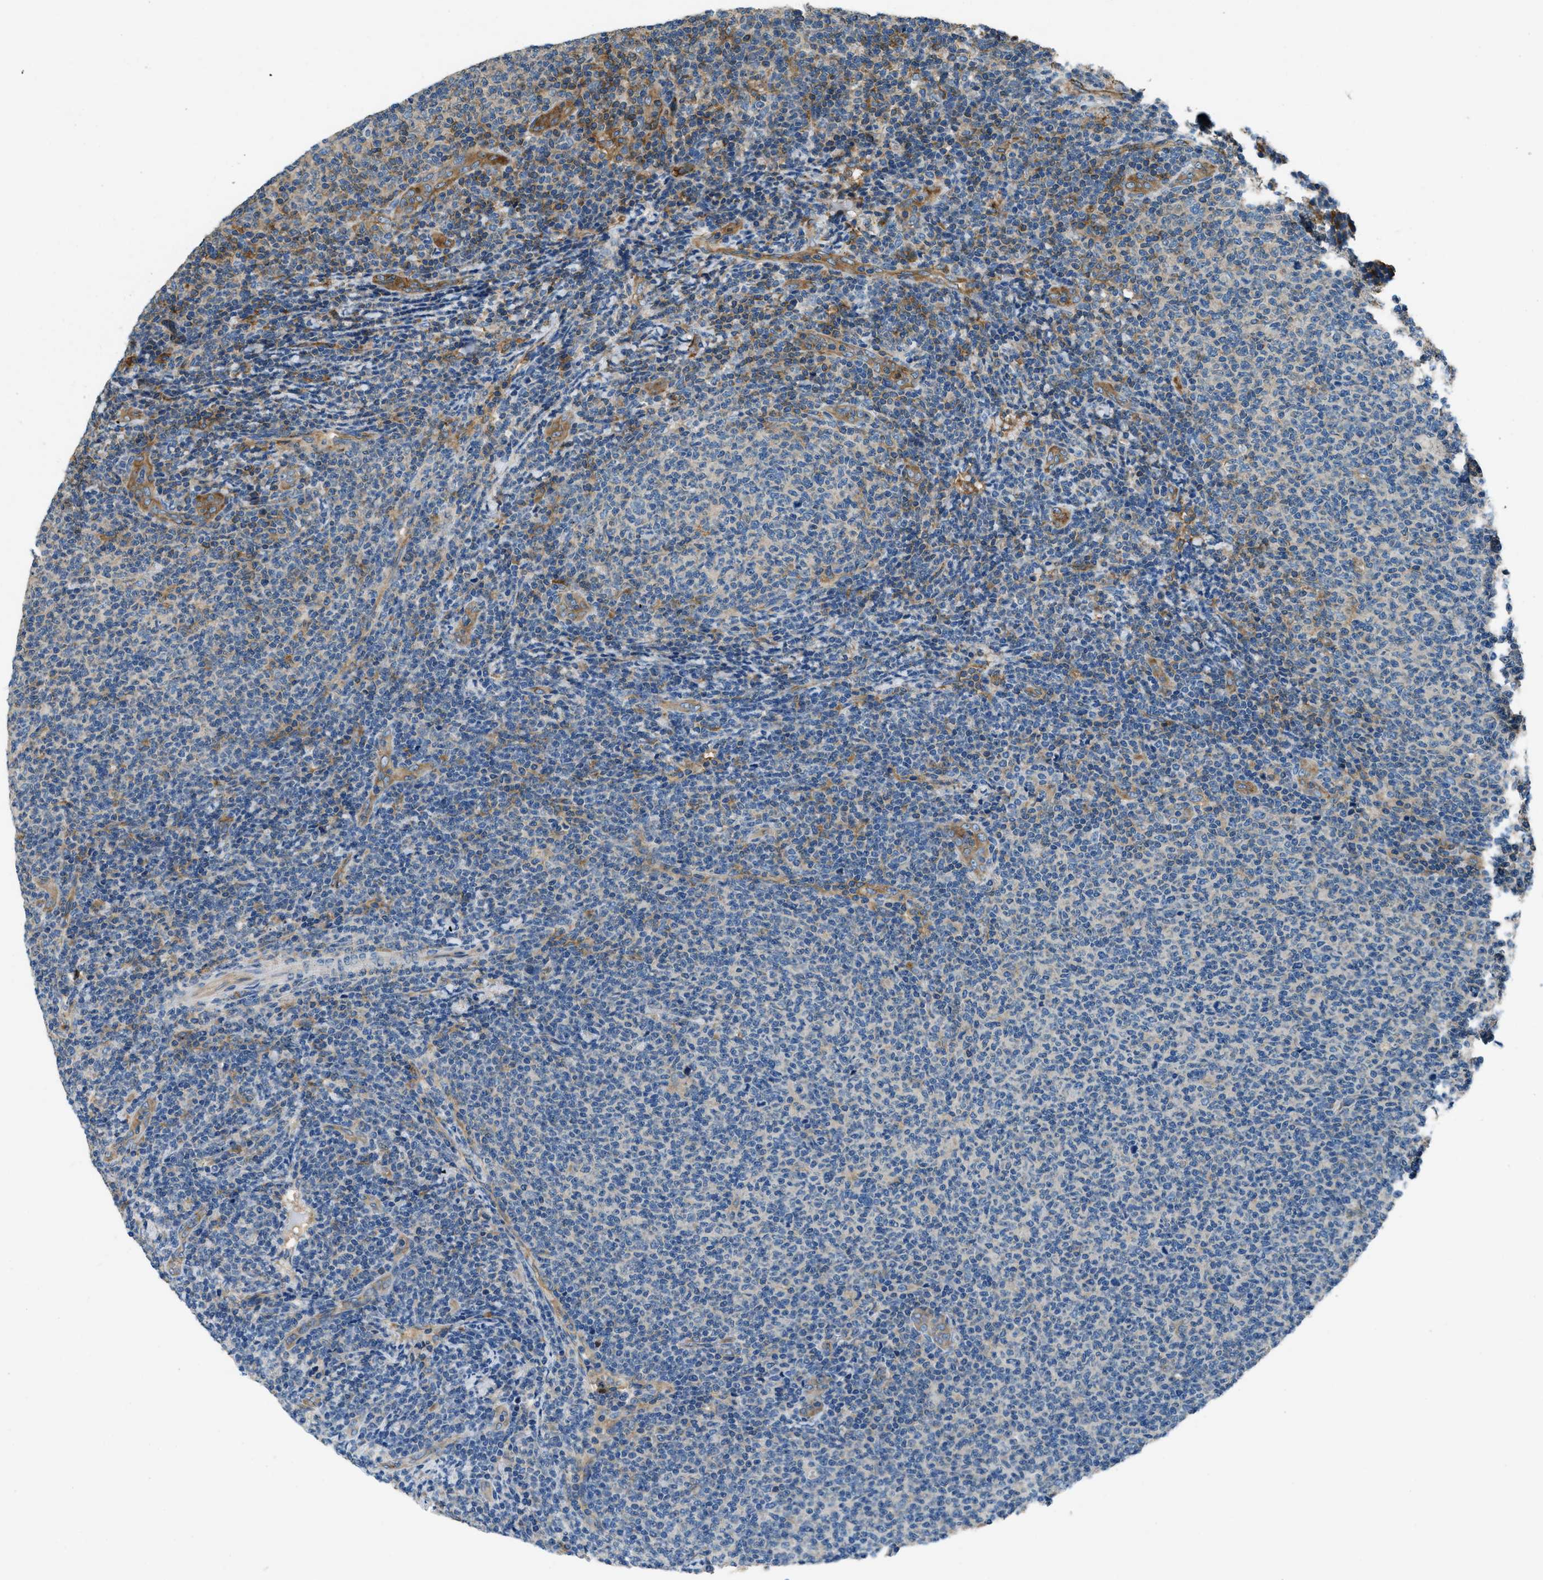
{"staining": {"intensity": "negative", "quantity": "none", "location": "none"}, "tissue": "lymphoma", "cell_type": "Tumor cells", "image_type": "cancer", "snomed": [{"axis": "morphology", "description": "Malignant lymphoma, non-Hodgkin's type, Low grade"}, {"axis": "topography", "description": "Lymph node"}], "caption": "IHC photomicrograph of low-grade malignant lymphoma, non-Hodgkin's type stained for a protein (brown), which exhibits no staining in tumor cells.", "gene": "GIMAP8", "patient": {"sex": "male", "age": 66}}